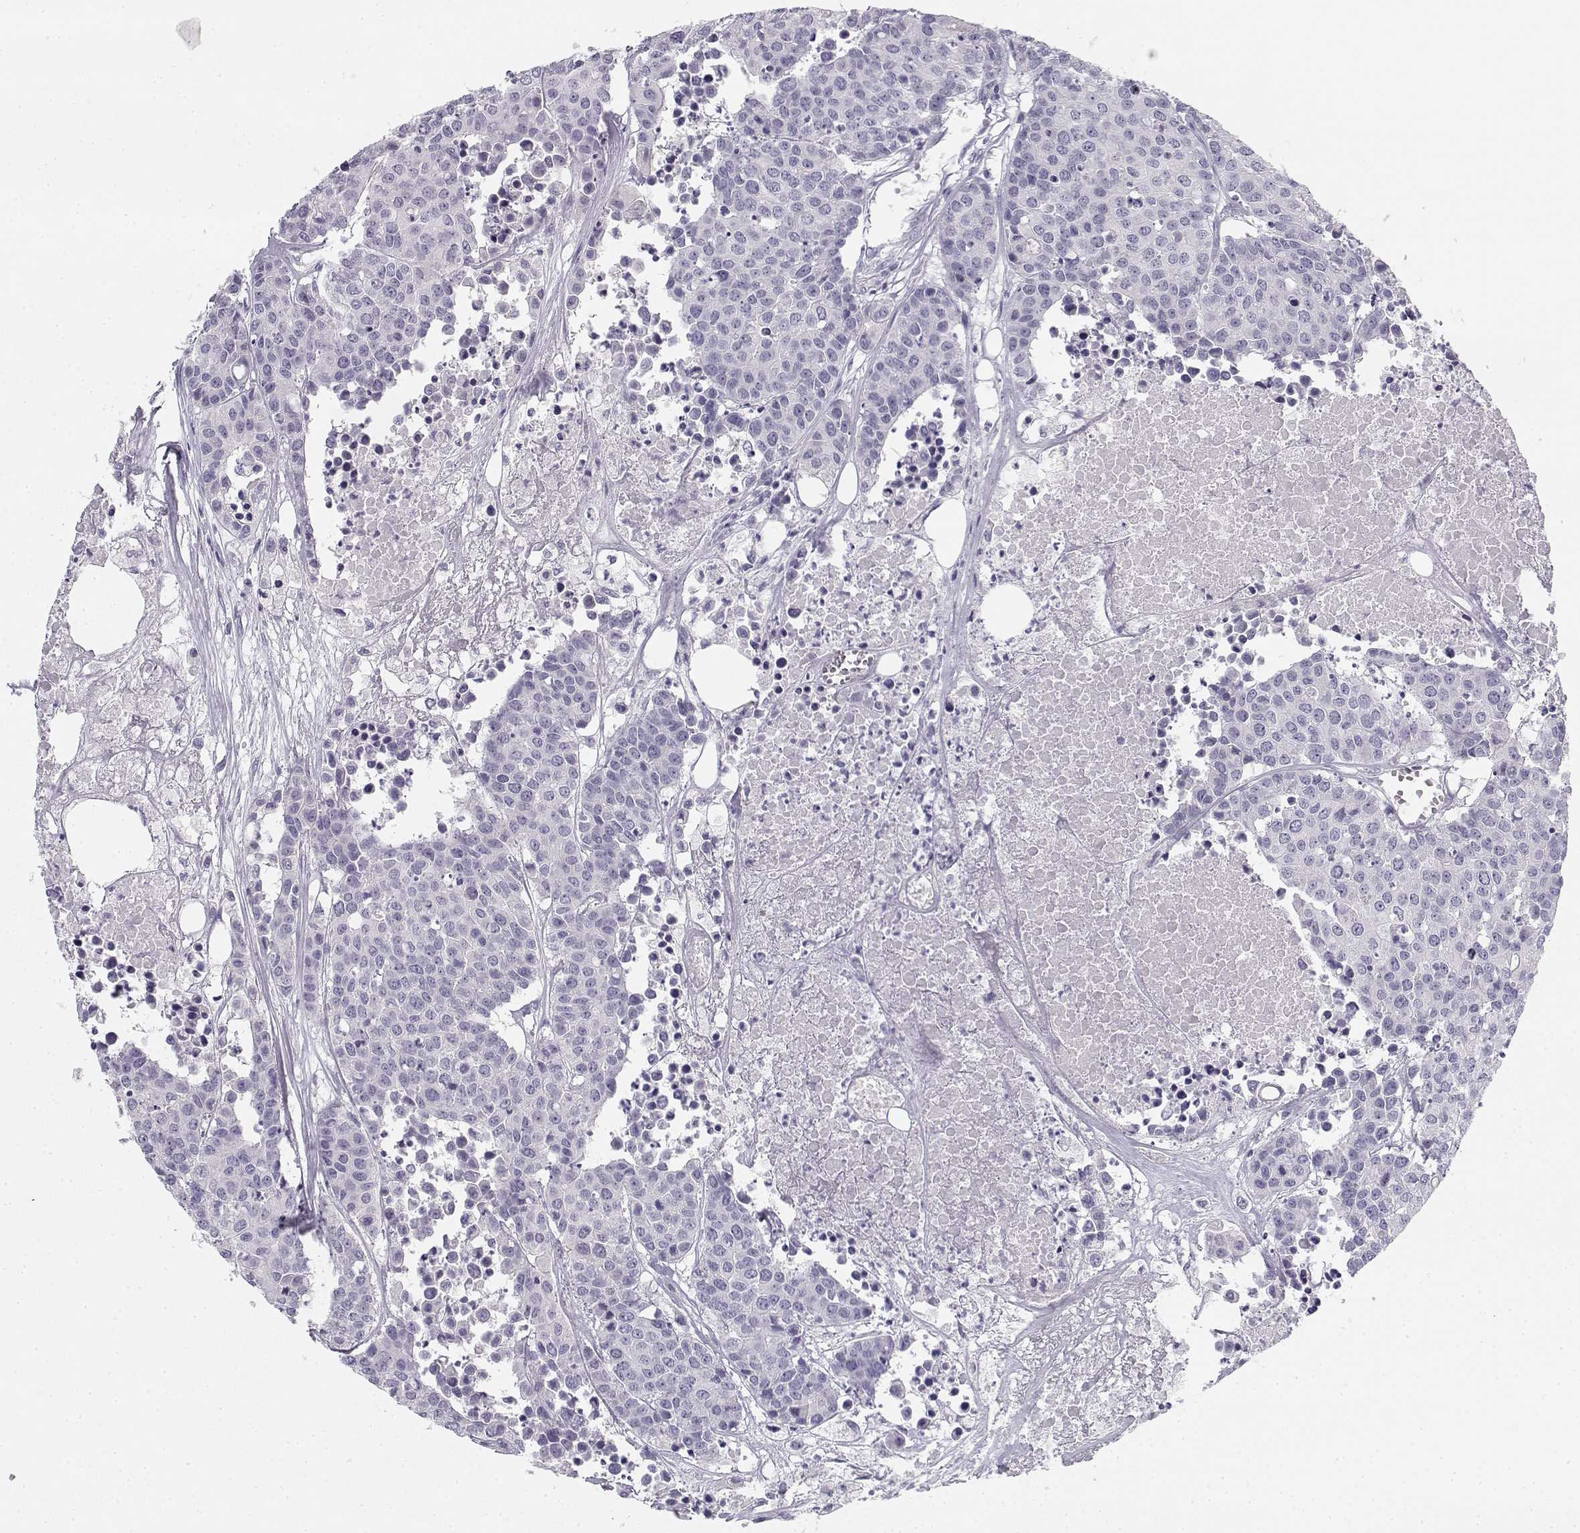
{"staining": {"intensity": "negative", "quantity": "none", "location": "none"}, "tissue": "carcinoid", "cell_type": "Tumor cells", "image_type": "cancer", "snomed": [{"axis": "morphology", "description": "Carcinoid, malignant, NOS"}, {"axis": "topography", "description": "Colon"}], "caption": "Immunohistochemistry (IHC) image of malignant carcinoid stained for a protein (brown), which displays no positivity in tumor cells.", "gene": "CREB3L3", "patient": {"sex": "male", "age": 81}}